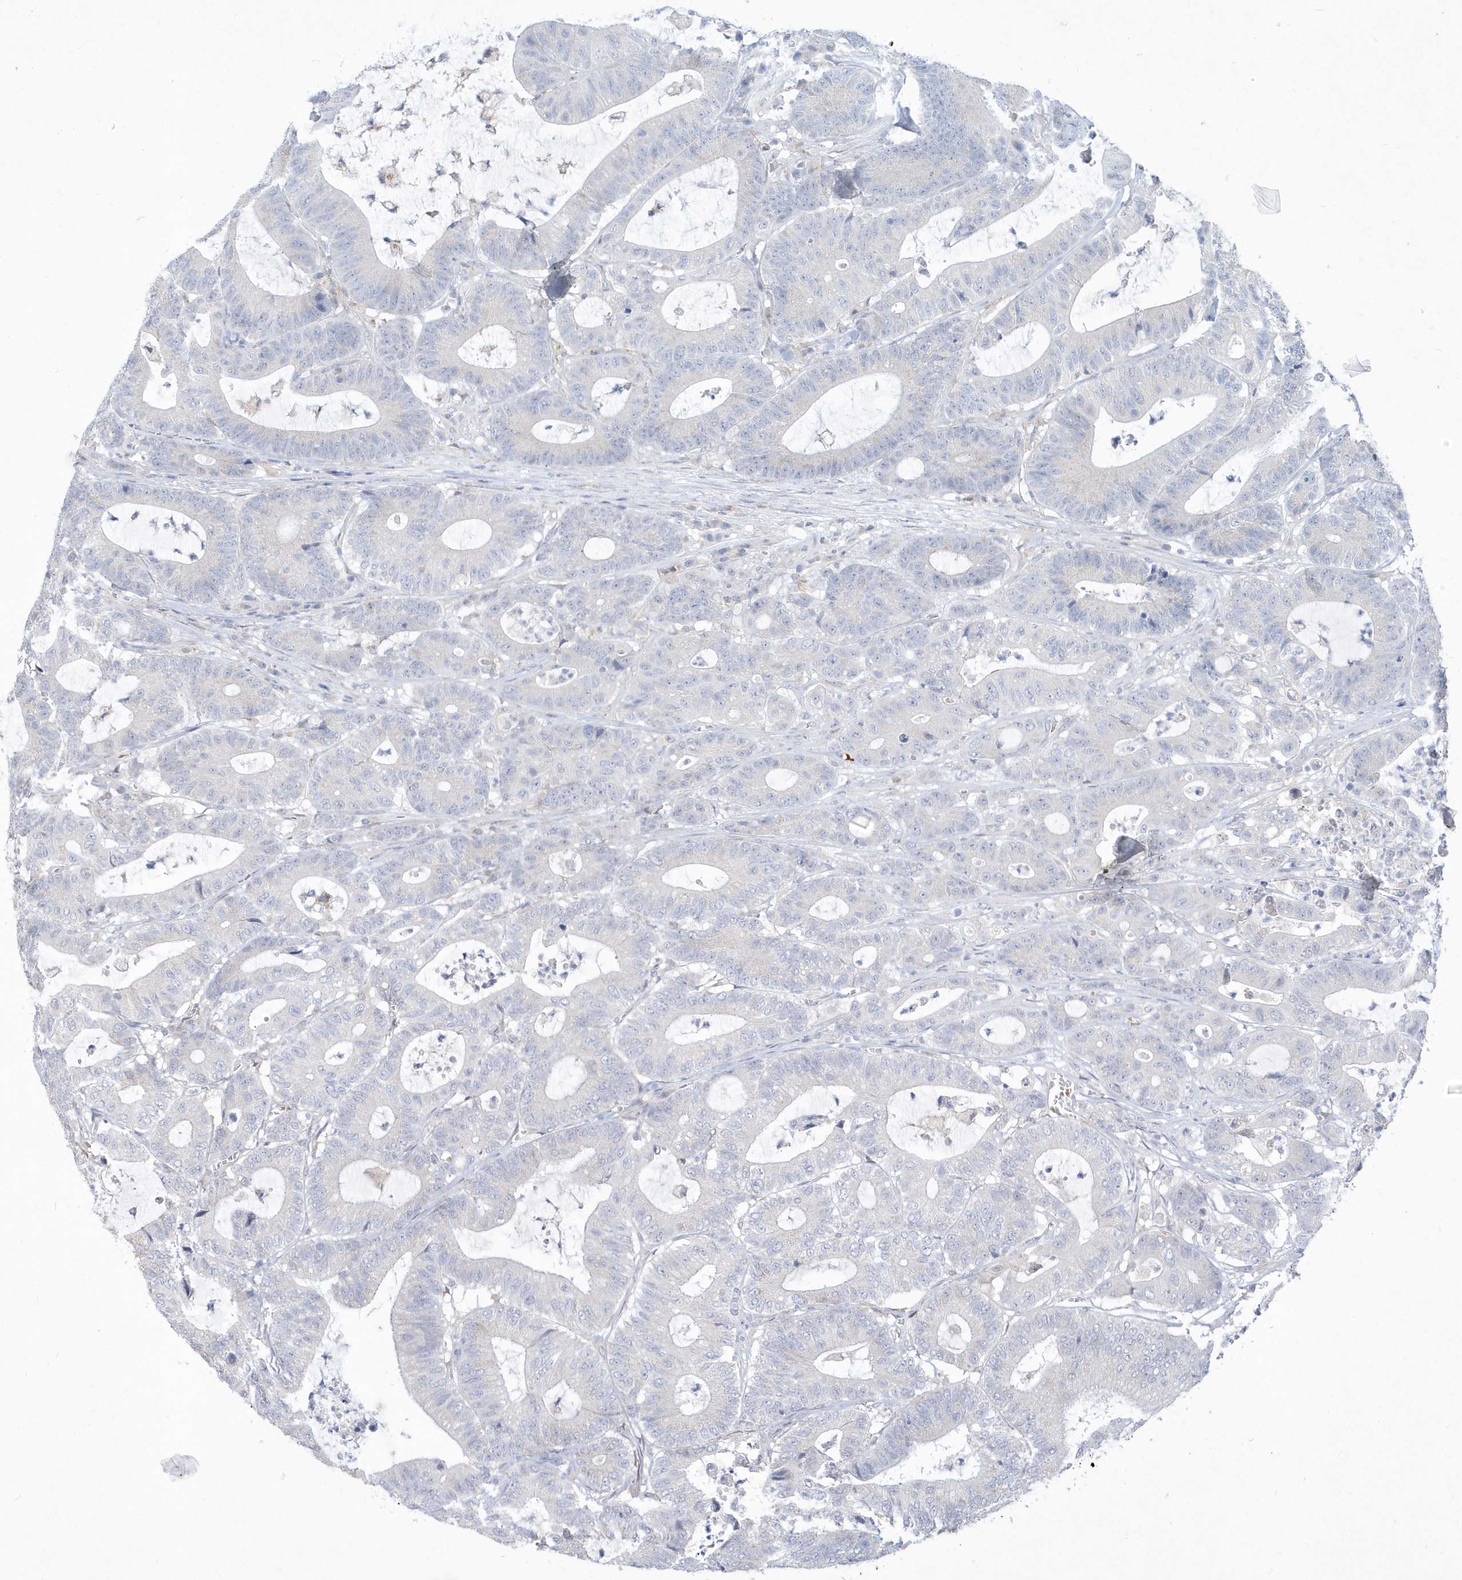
{"staining": {"intensity": "negative", "quantity": "none", "location": "none"}, "tissue": "colorectal cancer", "cell_type": "Tumor cells", "image_type": "cancer", "snomed": [{"axis": "morphology", "description": "Adenocarcinoma, NOS"}, {"axis": "topography", "description": "Colon"}], "caption": "Image shows no protein positivity in tumor cells of adenocarcinoma (colorectal) tissue.", "gene": "TSPEAR", "patient": {"sex": "female", "age": 84}}